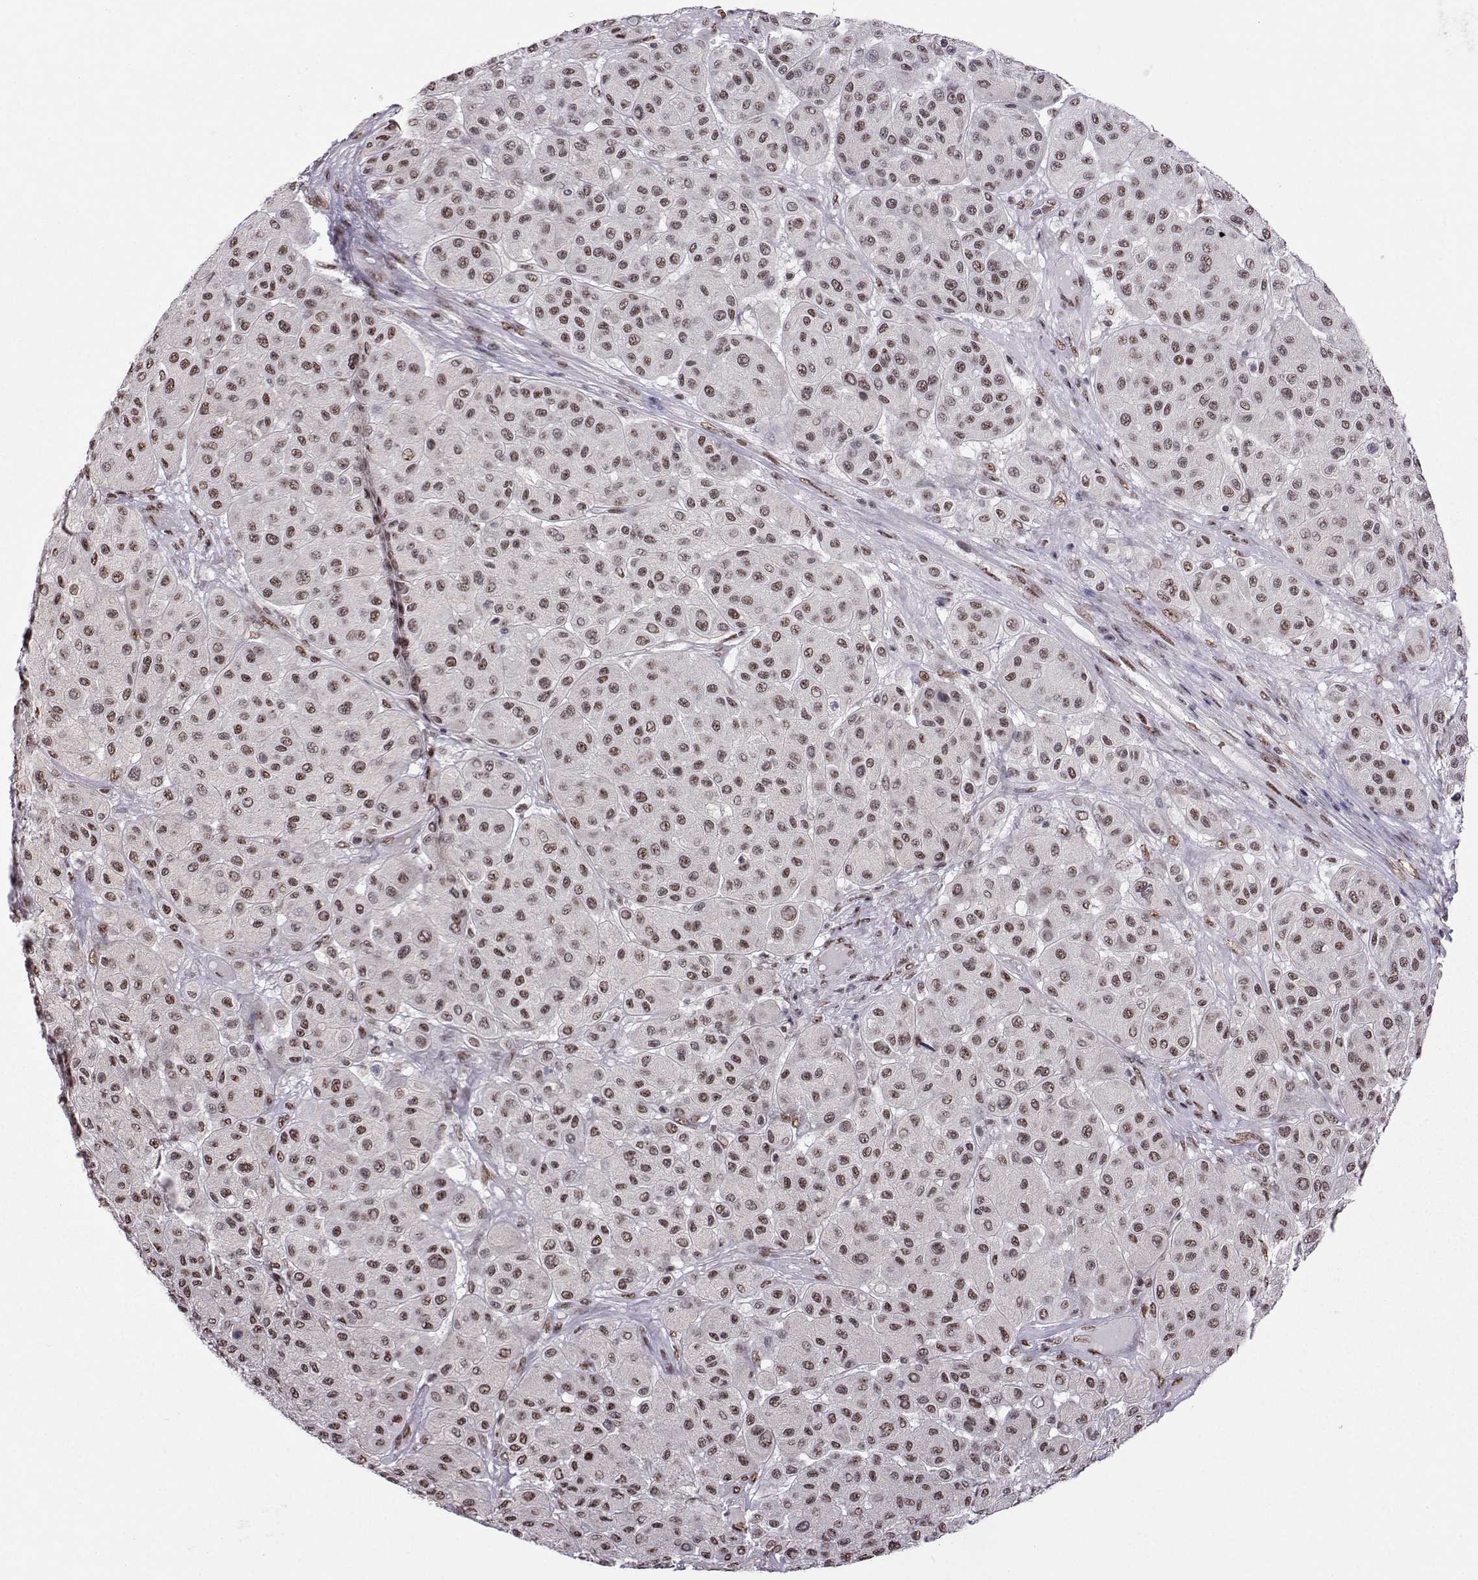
{"staining": {"intensity": "moderate", "quantity": ">75%", "location": "nuclear"}, "tissue": "melanoma", "cell_type": "Tumor cells", "image_type": "cancer", "snomed": [{"axis": "morphology", "description": "Malignant melanoma, Metastatic site"}, {"axis": "topography", "description": "Smooth muscle"}], "caption": "High-magnification brightfield microscopy of malignant melanoma (metastatic site) stained with DAB (brown) and counterstained with hematoxylin (blue). tumor cells exhibit moderate nuclear positivity is seen in about>75% of cells.", "gene": "CCNK", "patient": {"sex": "male", "age": 41}}